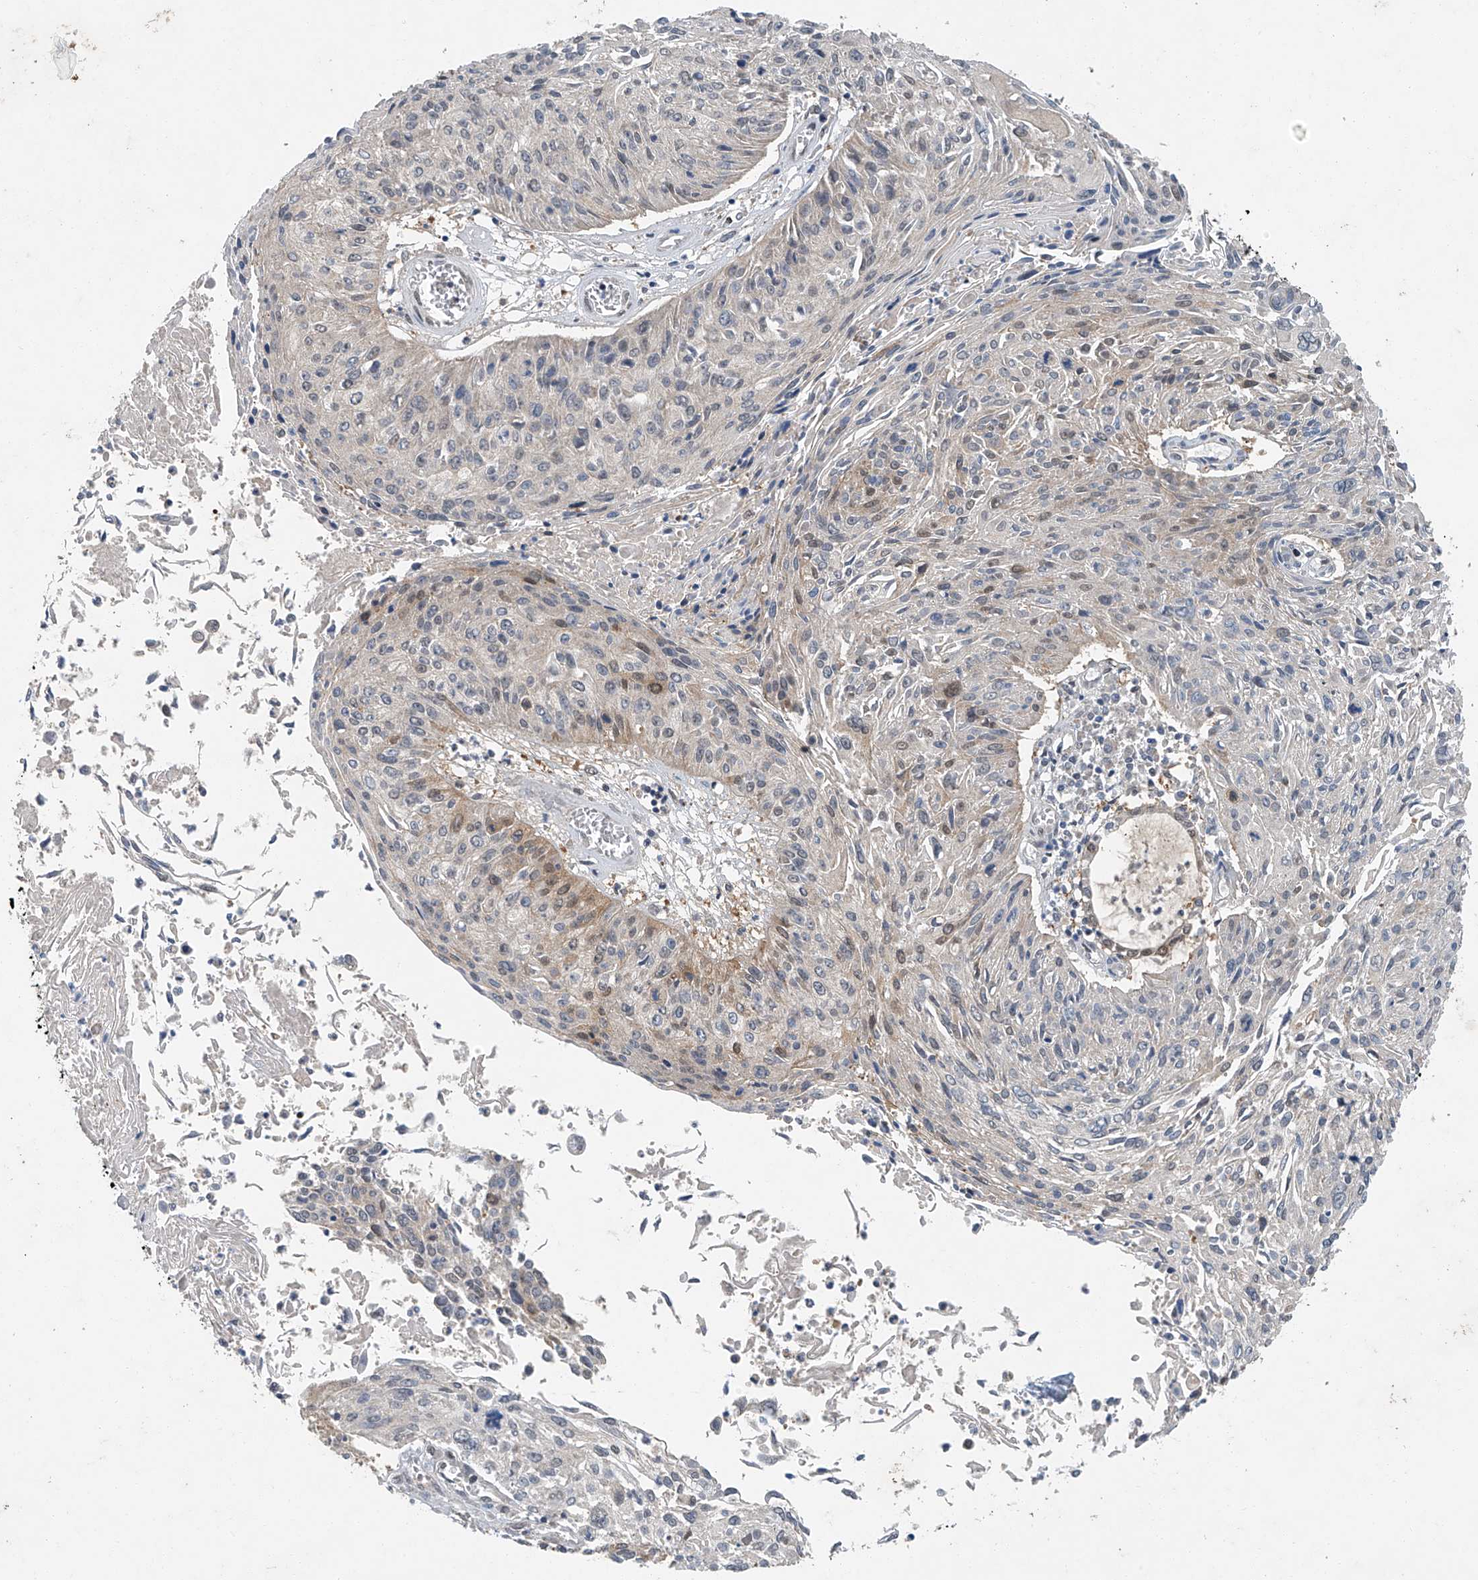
{"staining": {"intensity": "weak", "quantity": "<25%", "location": "cytoplasmic/membranous"}, "tissue": "cervical cancer", "cell_type": "Tumor cells", "image_type": "cancer", "snomed": [{"axis": "morphology", "description": "Squamous cell carcinoma, NOS"}, {"axis": "topography", "description": "Cervix"}], "caption": "Cervical squamous cell carcinoma was stained to show a protein in brown. There is no significant positivity in tumor cells. (Immunohistochemistry, brightfield microscopy, high magnification).", "gene": "TAF8", "patient": {"sex": "female", "age": 51}}